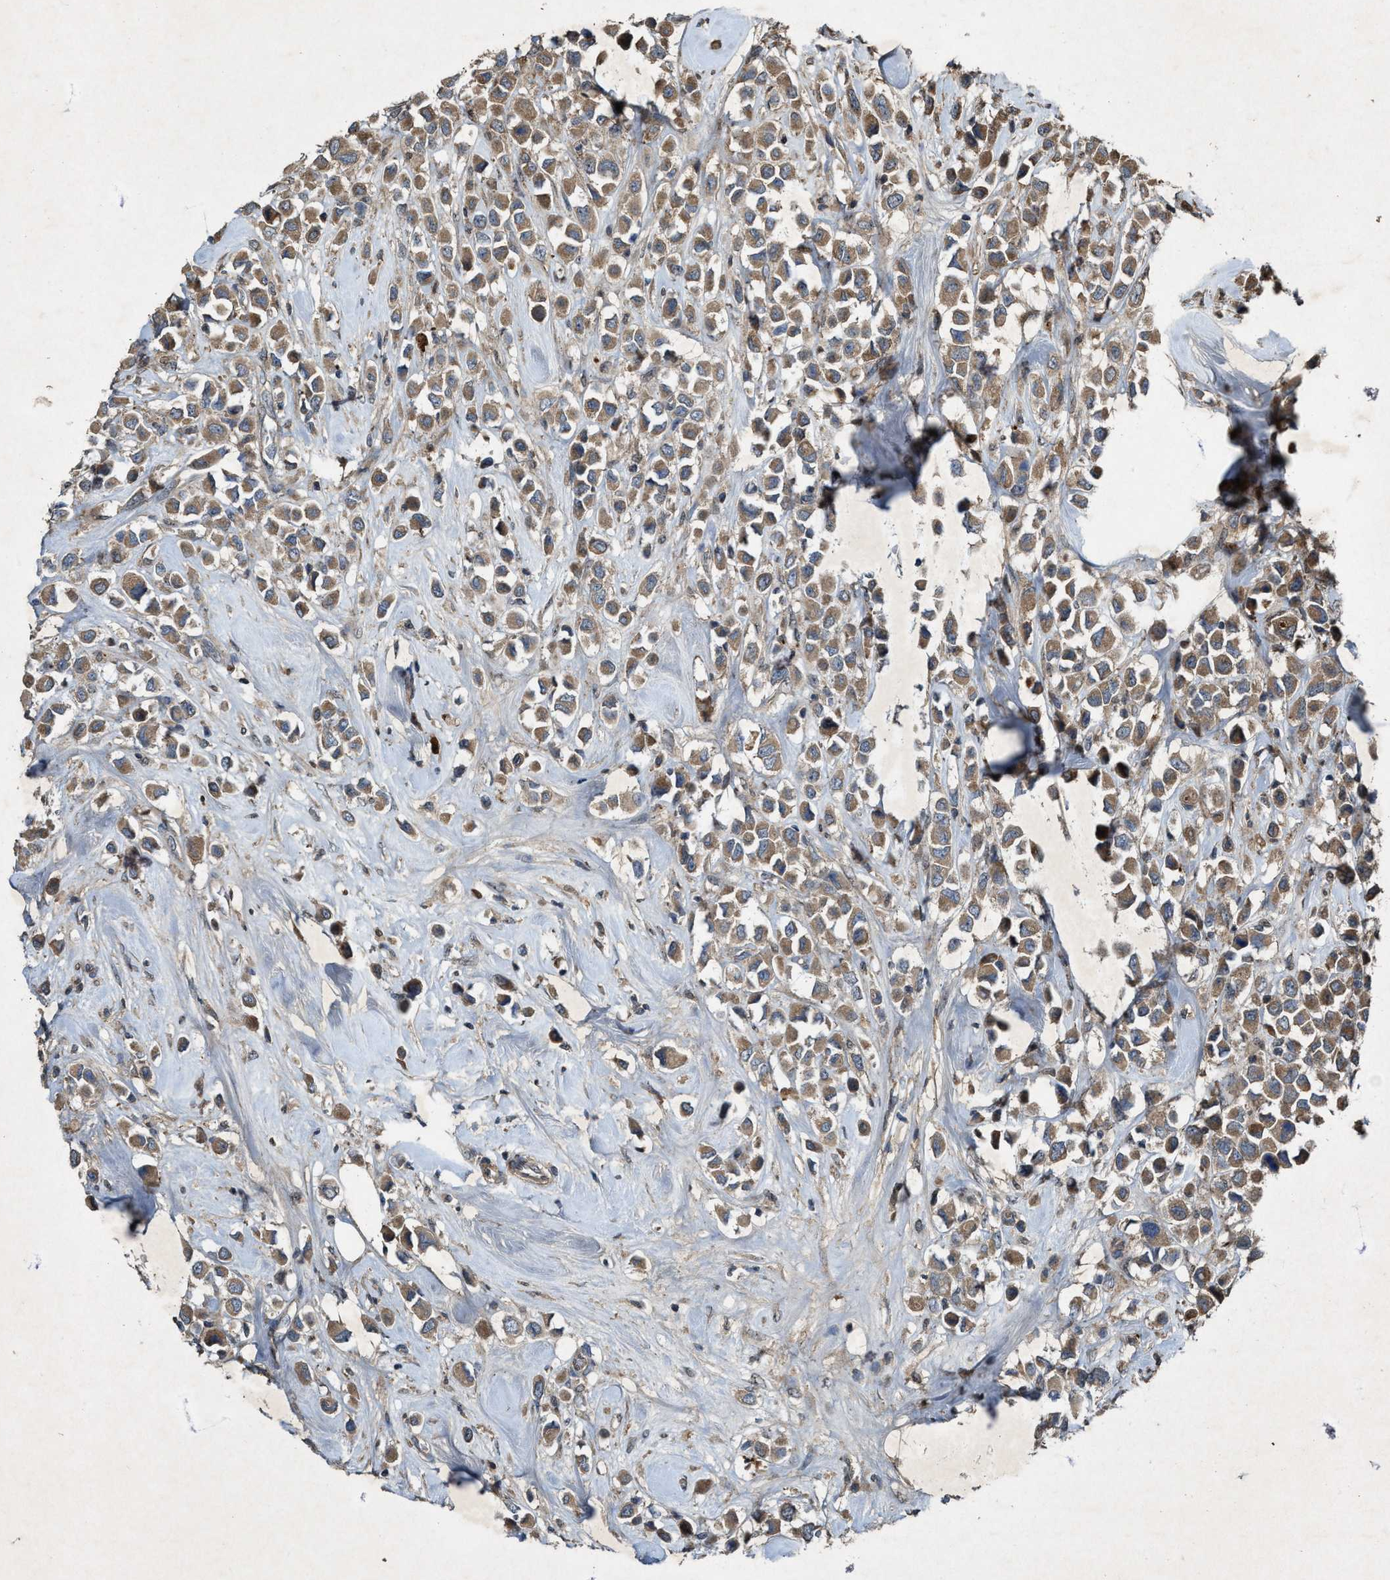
{"staining": {"intensity": "moderate", "quantity": ">75%", "location": "cytoplasmic/membranous"}, "tissue": "breast cancer", "cell_type": "Tumor cells", "image_type": "cancer", "snomed": [{"axis": "morphology", "description": "Duct carcinoma"}, {"axis": "topography", "description": "Breast"}], "caption": "There is medium levels of moderate cytoplasmic/membranous positivity in tumor cells of breast cancer (infiltrating ductal carcinoma), as demonstrated by immunohistochemical staining (brown color).", "gene": "PDP2", "patient": {"sex": "female", "age": 61}}